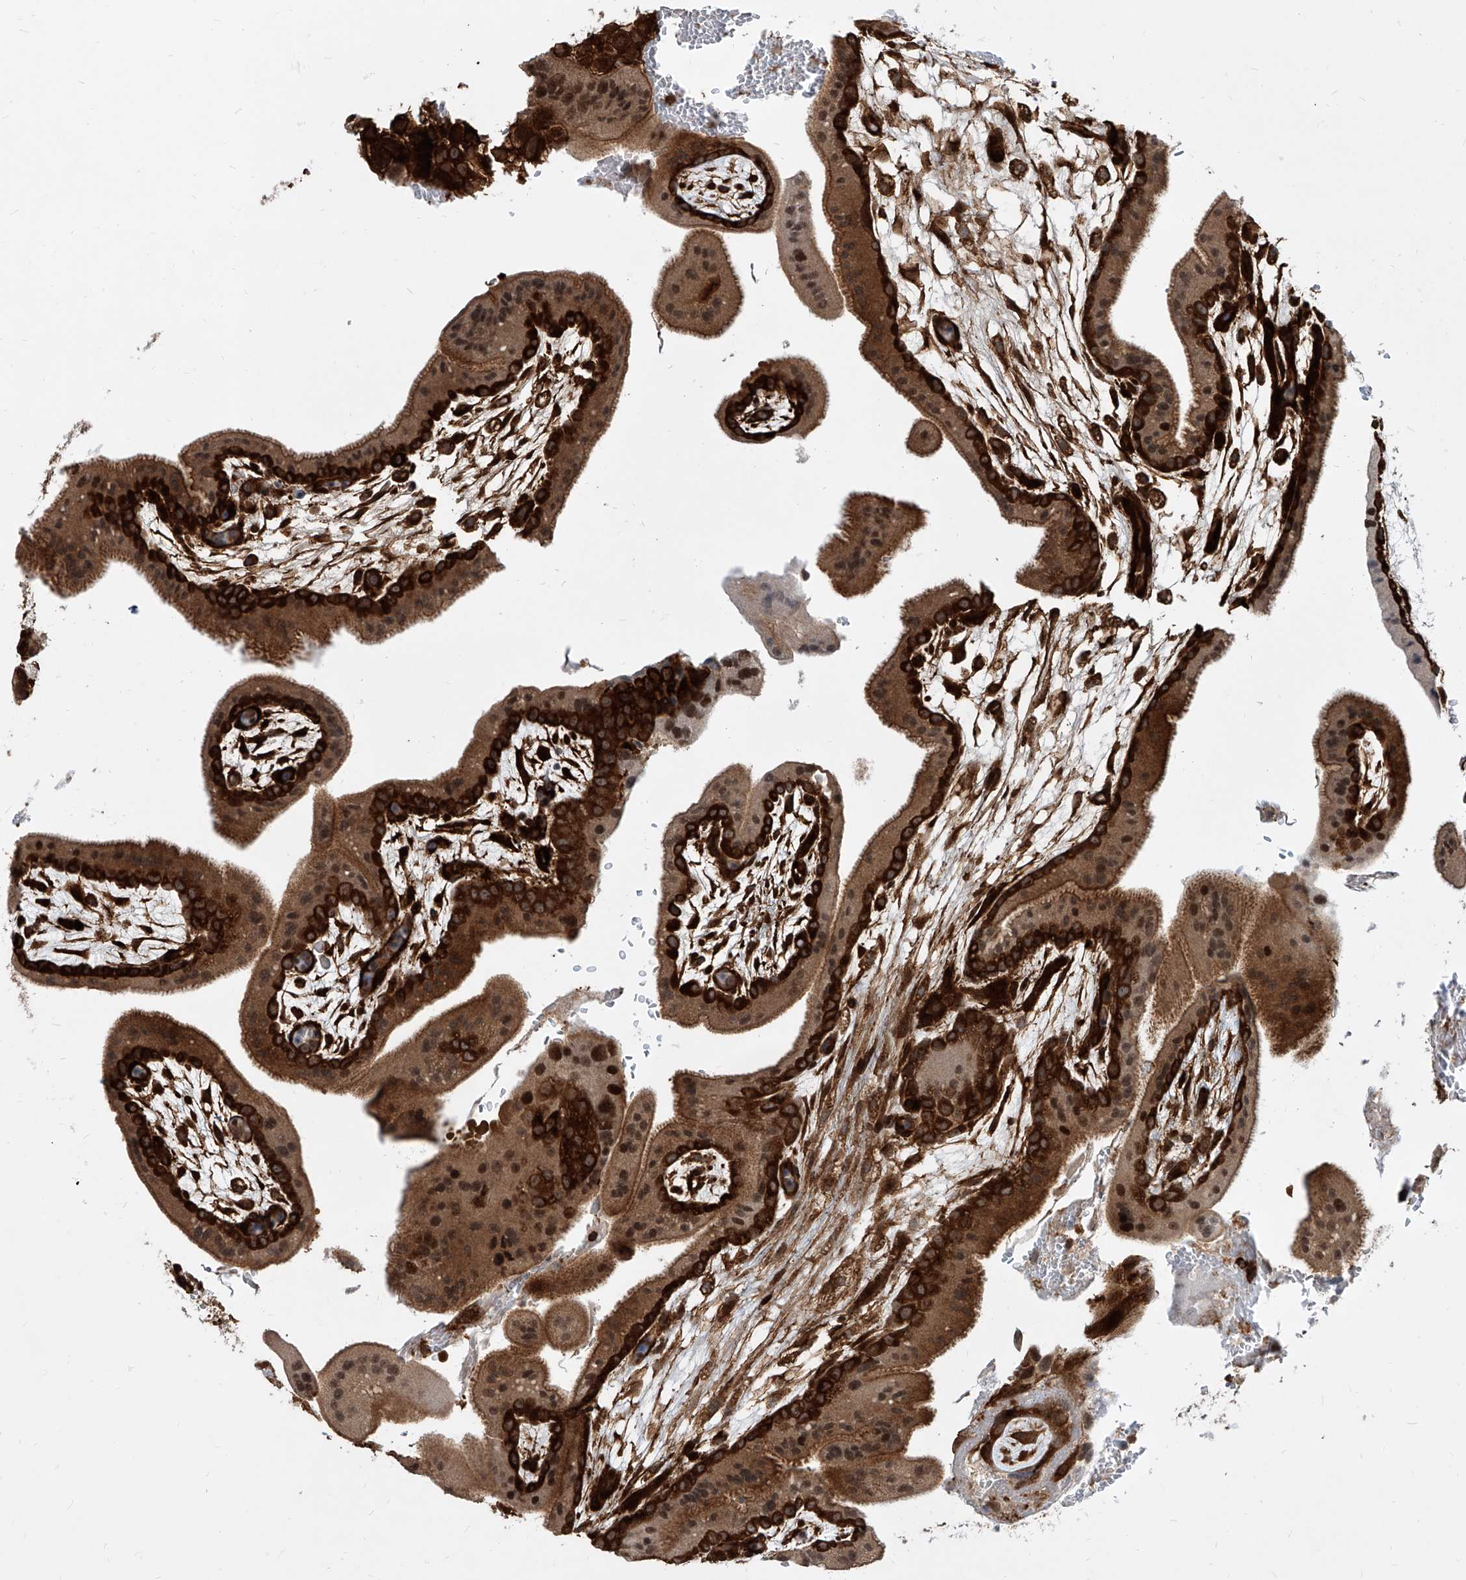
{"staining": {"intensity": "strong", "quantity": ">75%", "location": "cytoplasmic/membranous,nuclear"}, "tissue": "placenta", "cell_type": "Trophoblastic cells", "image_type": "normal", "snomed": [{"axis": "morphology", "description": "Normal tissue, NOS"}, {"axis": "topography", "description": "Placenta"}], "caption": "This photomicrograph reveals immunohistochemistry (IHC) staining of normal human placenta, with high strong cytoplasmic/membranous,nuclear expression in about >75% of trophoblastic cells.", "gene": "MAGED2", "patient": {"sex": "female", "age": 35}}